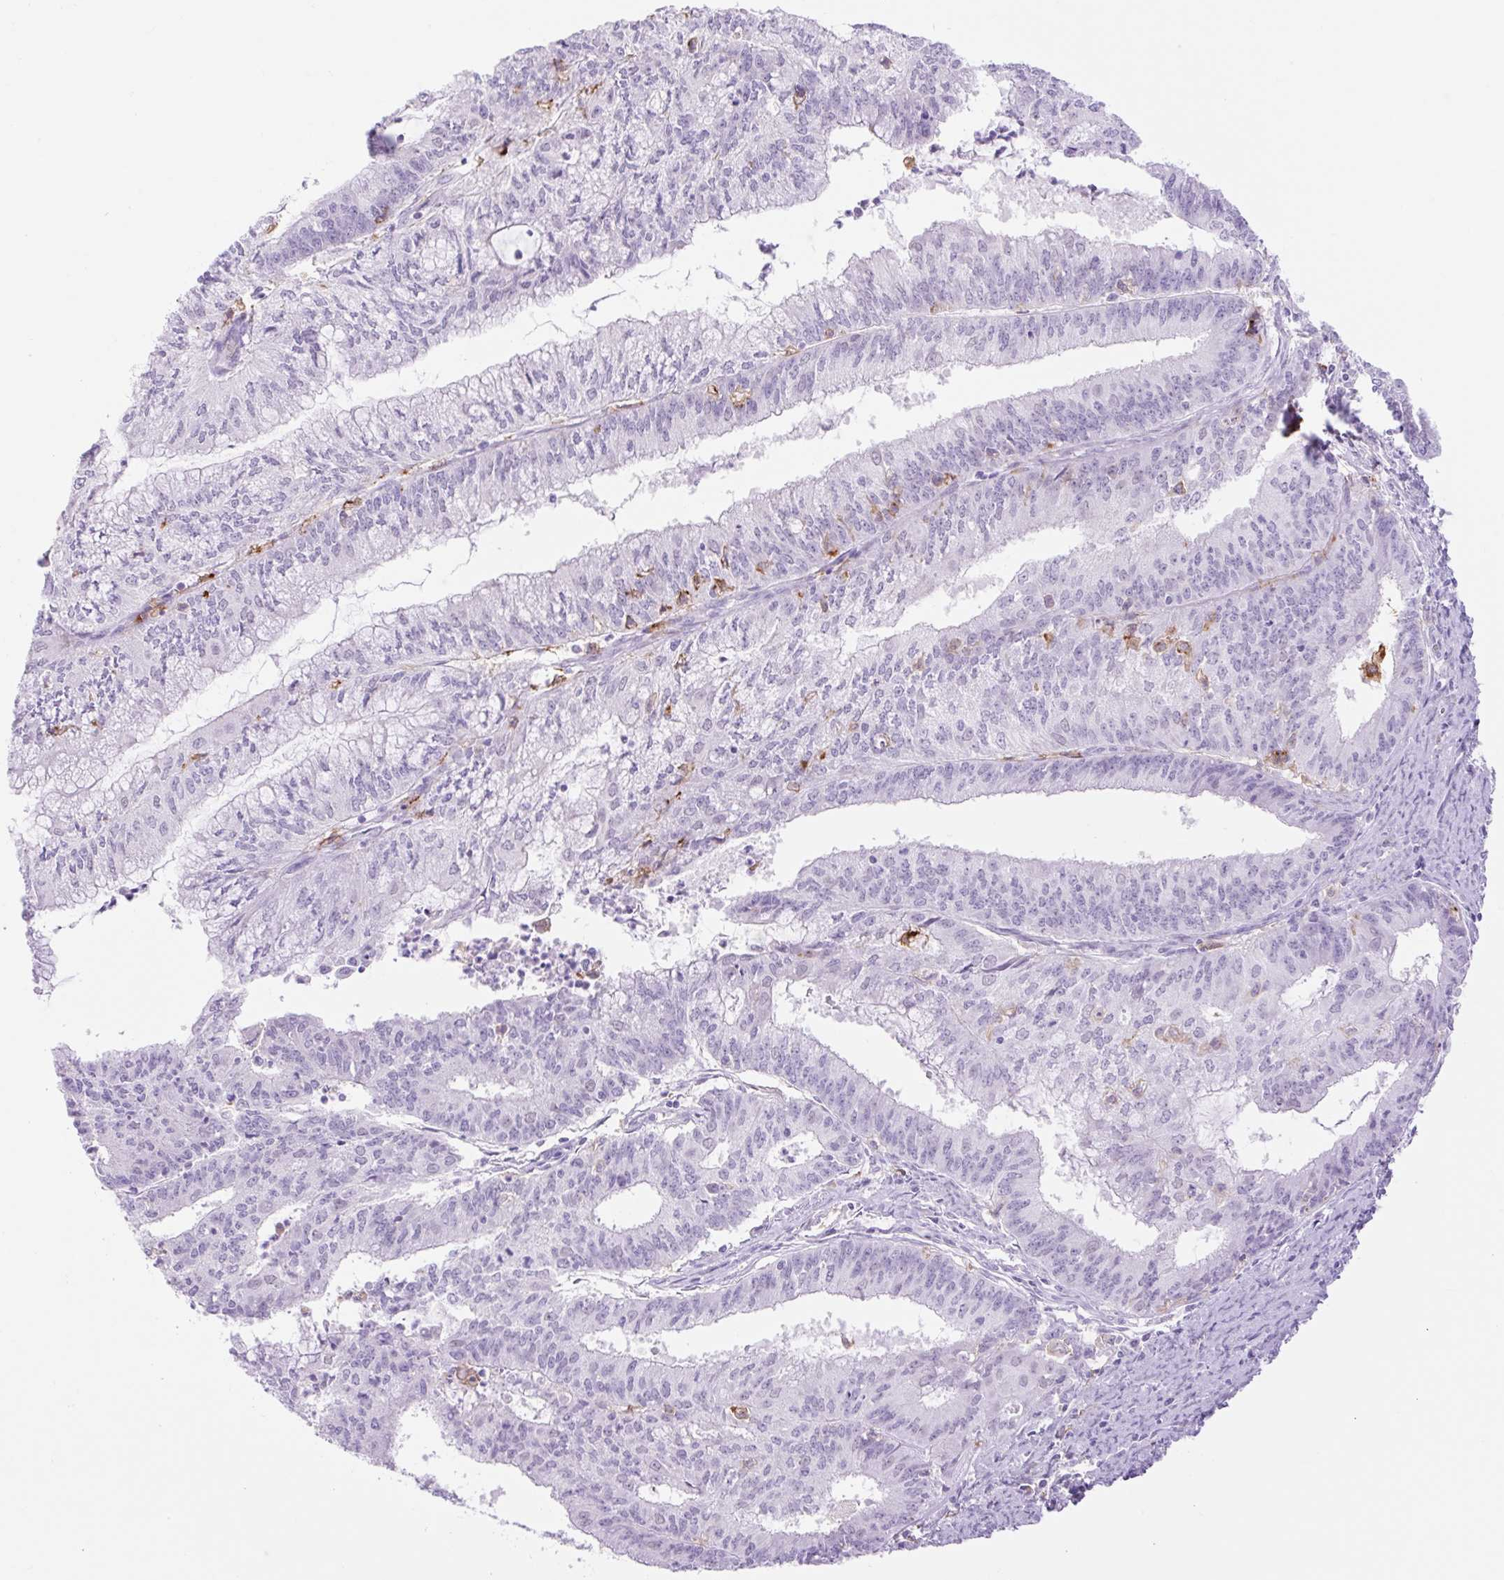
{"staining": {"intensity": "negative", "quantity": "none", "location": "none"}, "tissue": "endometrial cancer", "cell_type": "Tumor cells", "image_type": "cancer", "snomed": [{"axis": "morphology", "description": "Adenocarcinoma, NOS"}, {"axis": "topography", "description": "Endometrium"}], "caption": "DAB immunohistochemical staining of endometrial adenocarcinoma displays no significant expression in tumor cells.", "gene": "SIGLEC1", "patient": {"sex": "female", "age": 61}}